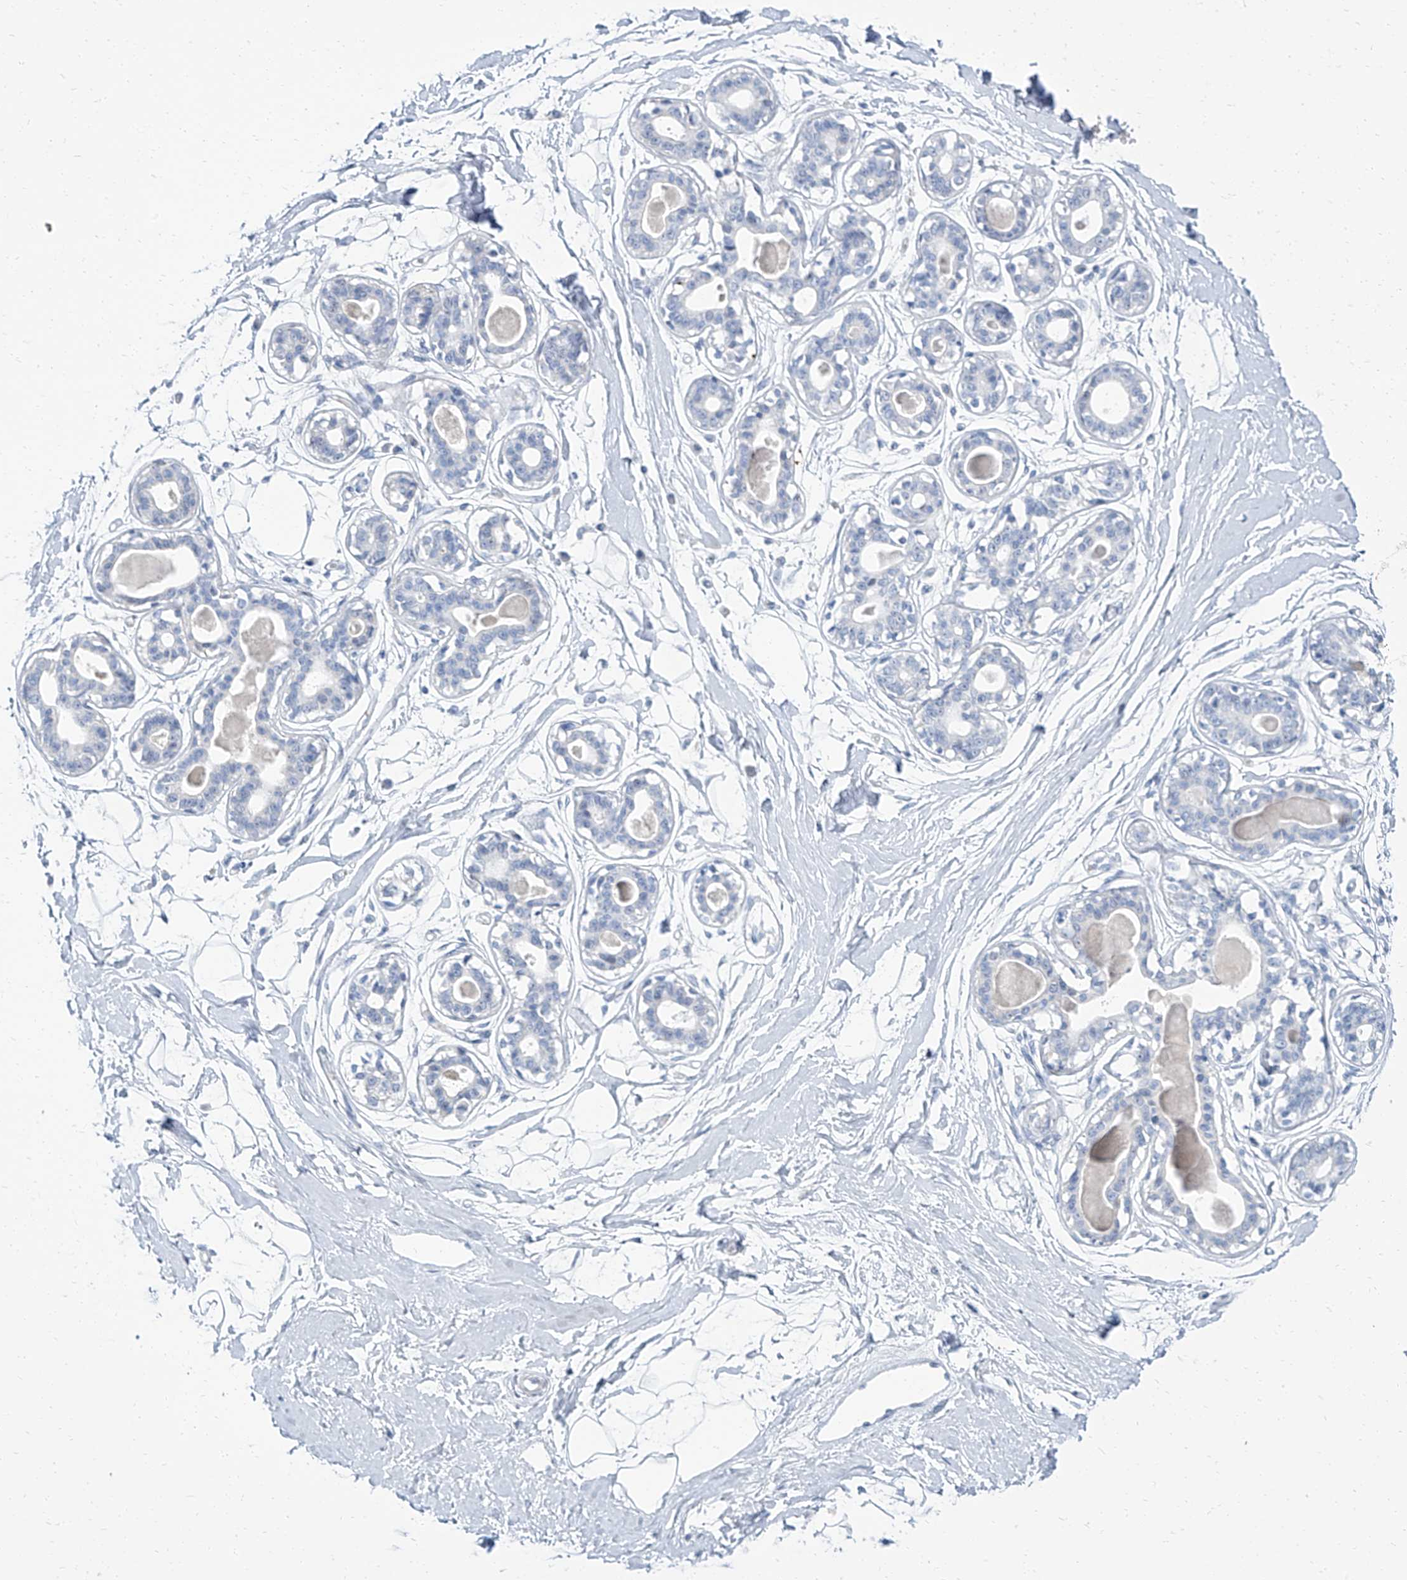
{"staining": {"intensity": "negative", "quantity": "none", "location": "none"}, "tissue": "breast", "cell_type": "Adipocytes", "image_type": "normal", "snomed": [{"axis": "morphology", "description": "Normal tissue, NOS"}, {"axis": "topography", "description": "Breast"}], "caption": "Histopathology image shows no significant protein staining in adipocytes of normal breast.", "gene": "TXLNB", "patient": {"sex": "female", "age": 45}}